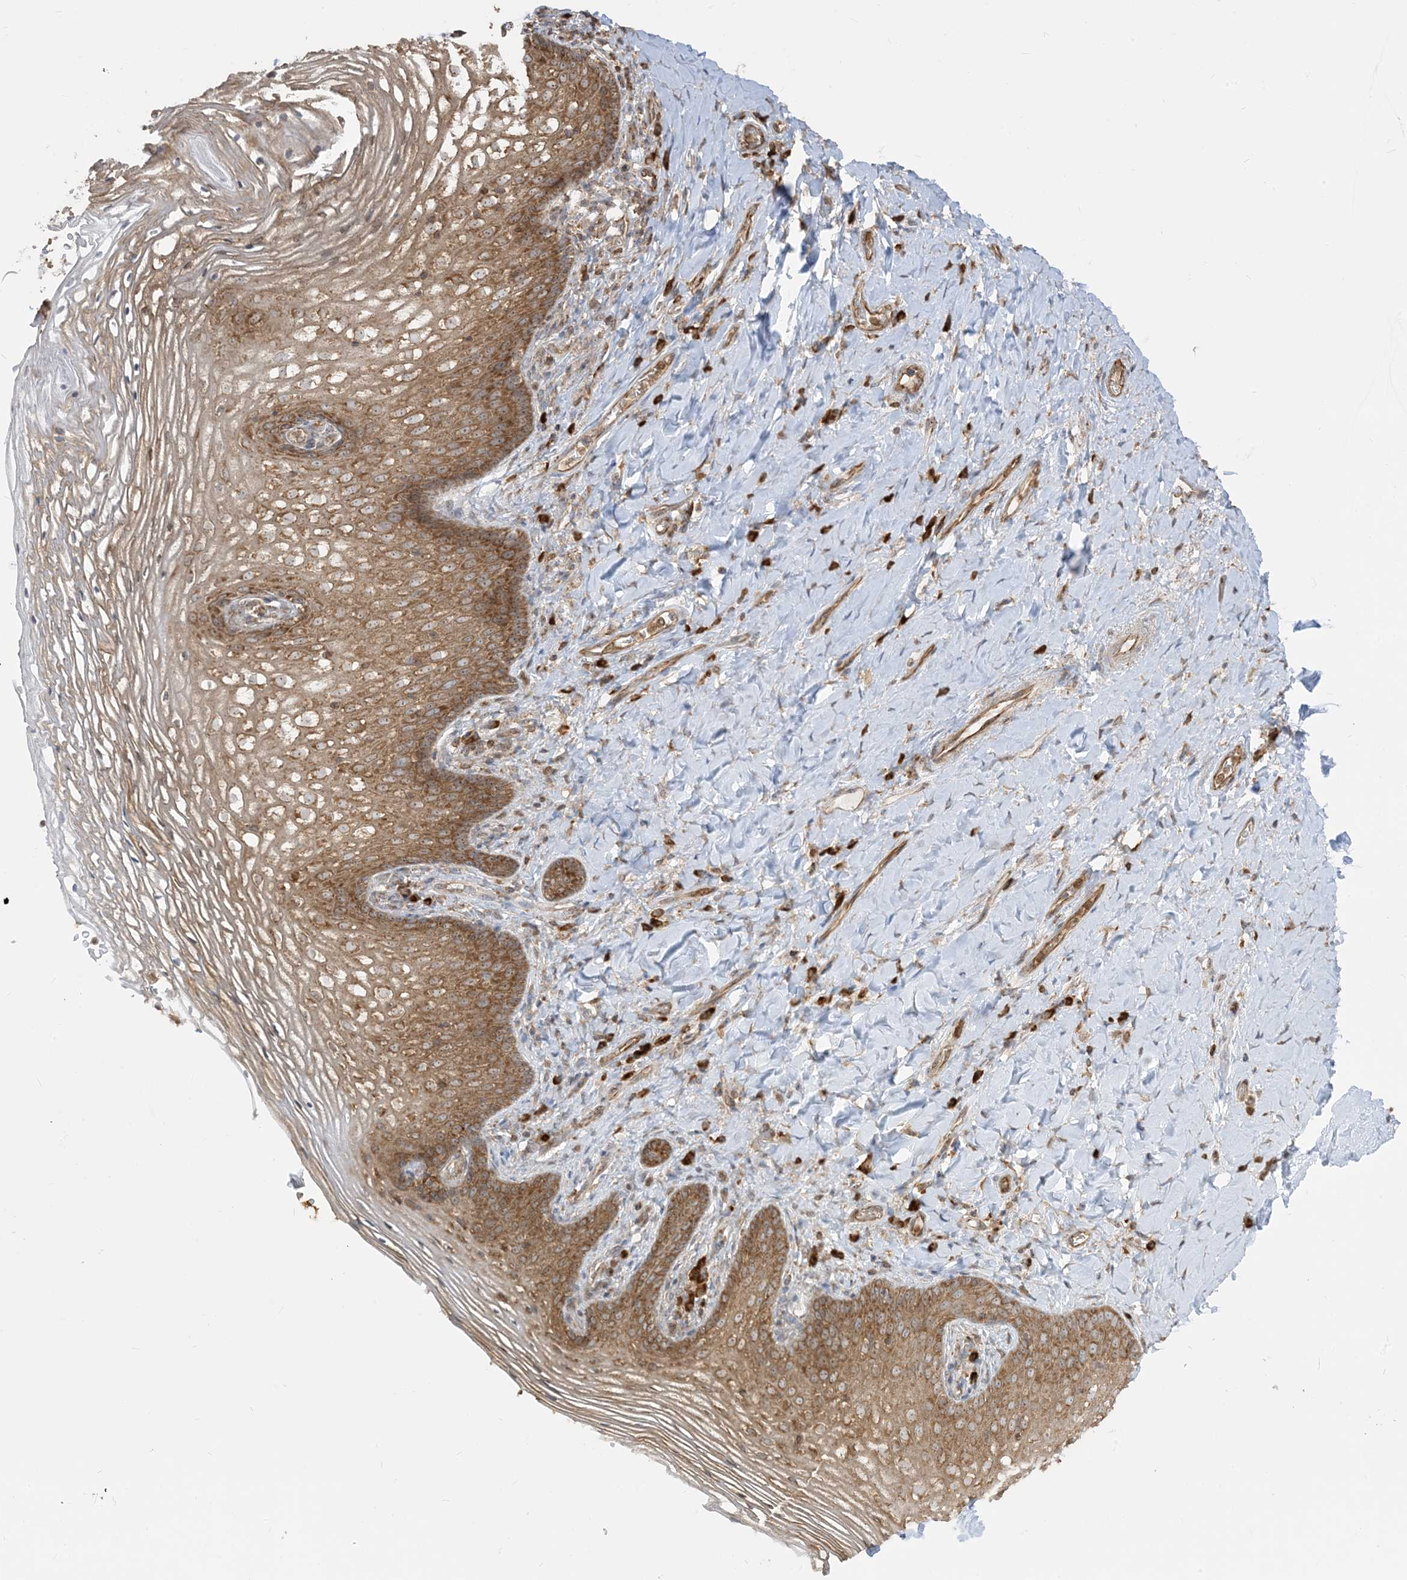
{"staining": {"intensity": "moderate", "quantity": ">75%", "location": "cytoplasmic/membranous"}, "tissue": "vagina", "cell_type": "Squamous epithelial cells", "image_type": "normal", "snomed": [{"axis": "morphology", "description": "Normal tissue, NOS"}, {"axis": "topography", "description": "Vagina"}], "caption": "Immunohistochemical staining of unremarkable human vagina shows medium levels of moderate cytoplasmic/membranous positivity in approximately >75% of squamous epithelial cells.", "gene": "SRP72", "patient": {"sex": "female", "age": 60}}